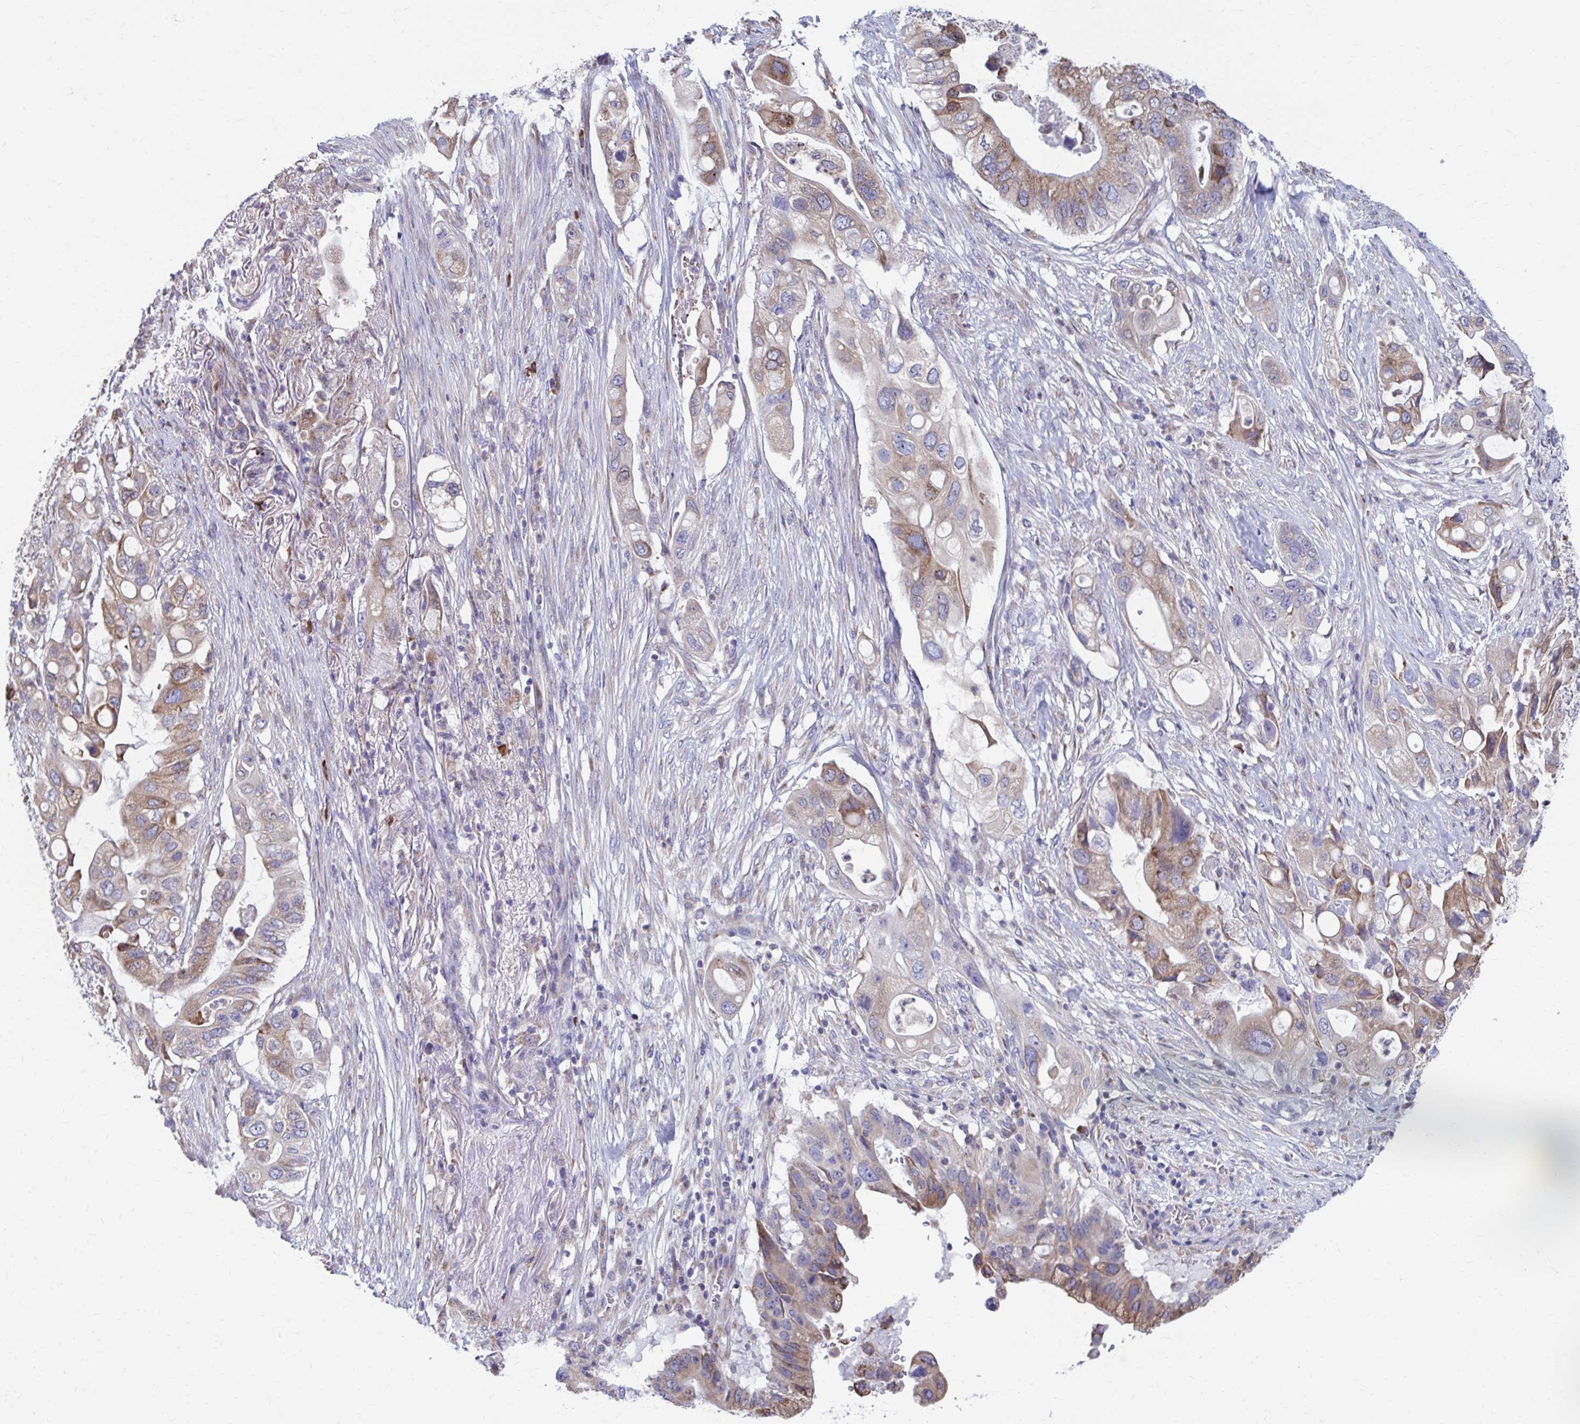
{"staining": {"intensity": "moderate", "quantity": "25%-75%", "location": "cytoplasmic/membranous"}, "tissue": "pancreatic cancer", "cell_type": "Tumor cells", "image_type": "cancer", "snomed": [{"axis": "morphology", "description": "Adenocarcinoma, NOS"}, {"axis": "topography", "description": "Pancreas"}], "caption": "The immunohistochemical stain highlights moderate cytoplasmic/membranous expression in tumor cells of adenocarcinoma (pancreatic) tissue.", "gene": "FKBP2", "patient": {"sex": "female", "age": 72}}